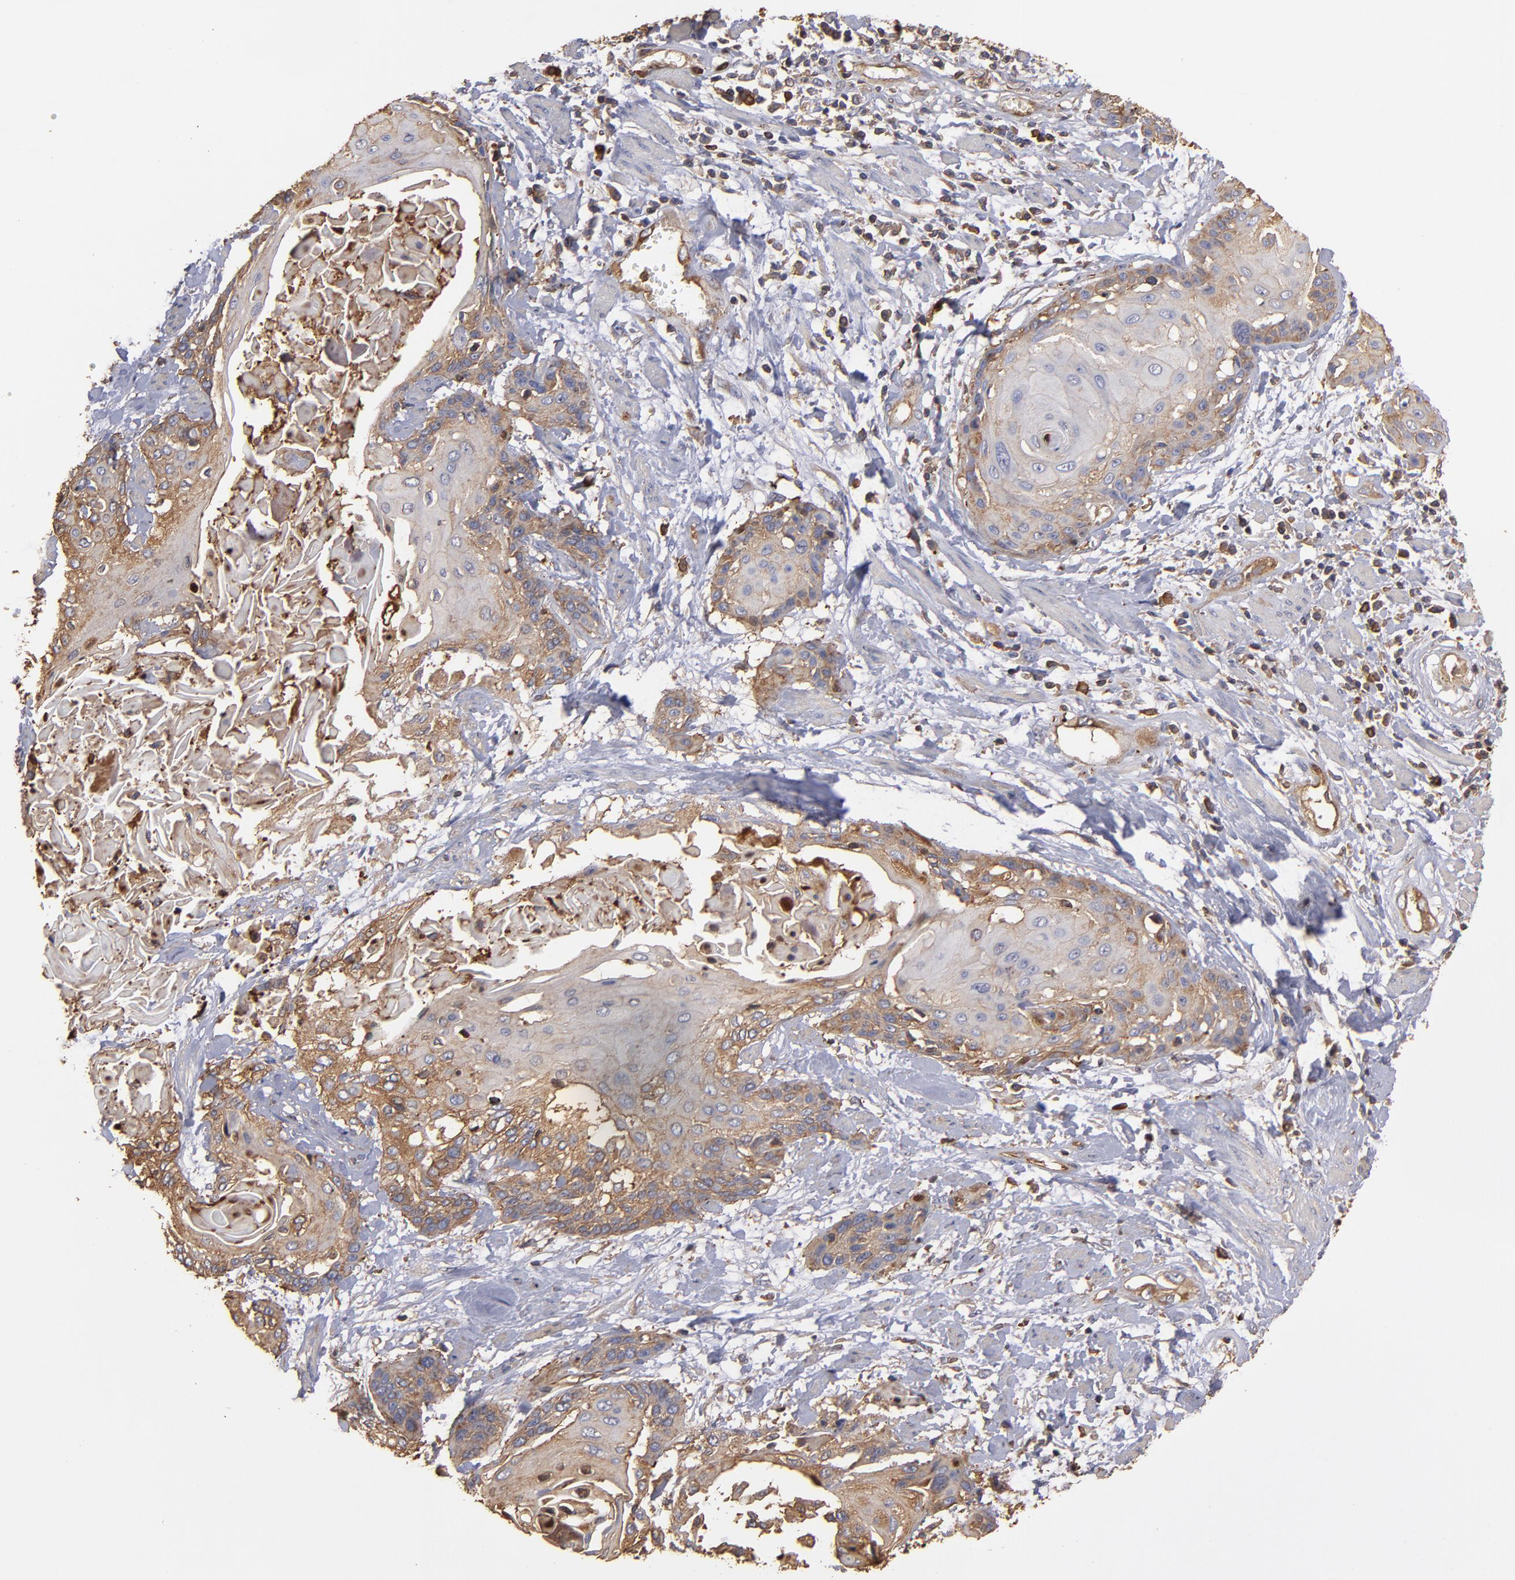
{"staining": {"intensity": "moderate", "quantity": "25%-75%", "location": "cytoplasmic/membranous"}, "tissue": "cervical cancer", "cell_type": "Tumor cells", "image_type": "cancer", "snomed": [{"axis": "morphology", "description": "Squamous cell carcinoma, NOS"}, {"axis": "topography", "description": "Cervix"}], "caption": "Immunohistochemical staining of human squamous cell carcinoma (cervical) shows medium levels of moderate cytoplasmic/membranous protein staining in about 25%-75% of tumor cells.", "gene": "ACTN4", "patient": {"sex": "female", "age": 57}}